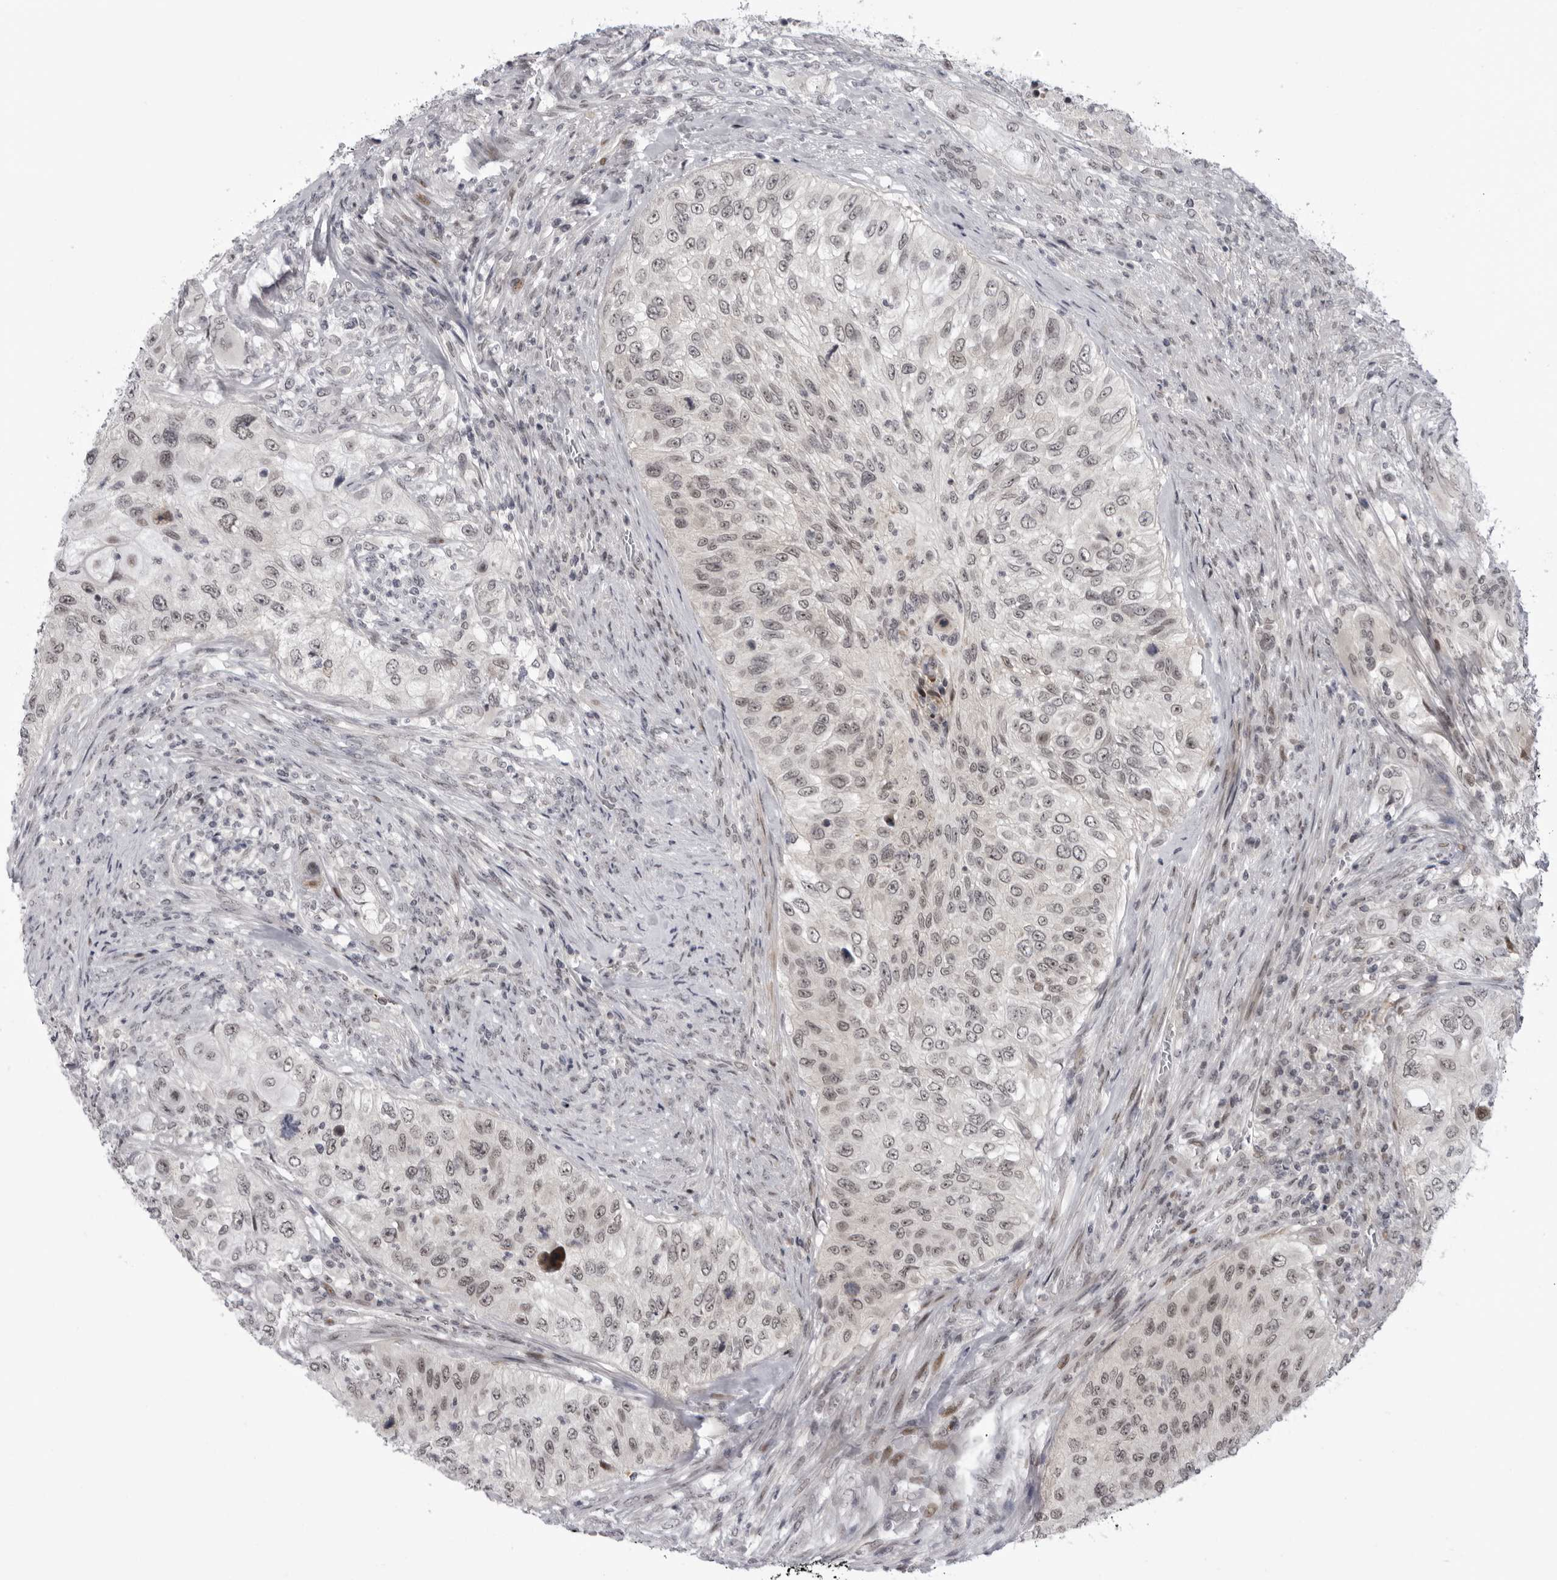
{"staining": {"intensity": "weak", "quantity": ">75%", "location": "nuclear"}, "tissue": "urothelial cancer", "cell_type": "Tumor cells", "image_type": "cancer", "snomed": [{"axis": "morphology", "description": "Urothelial carcinoma, High grade"}, {"axis": "topography", "description": "Urinary bladder"}], "caption": "Brown immunohistochemical staining in urothelial cancer exhibits weak nuclear expression in approximately >75% of tumor cells. (DAB = brown stain, brightfield microscopy at high magnification).", "gene": "ALPK2", "patient": {"sex": "female", "age": 60}}